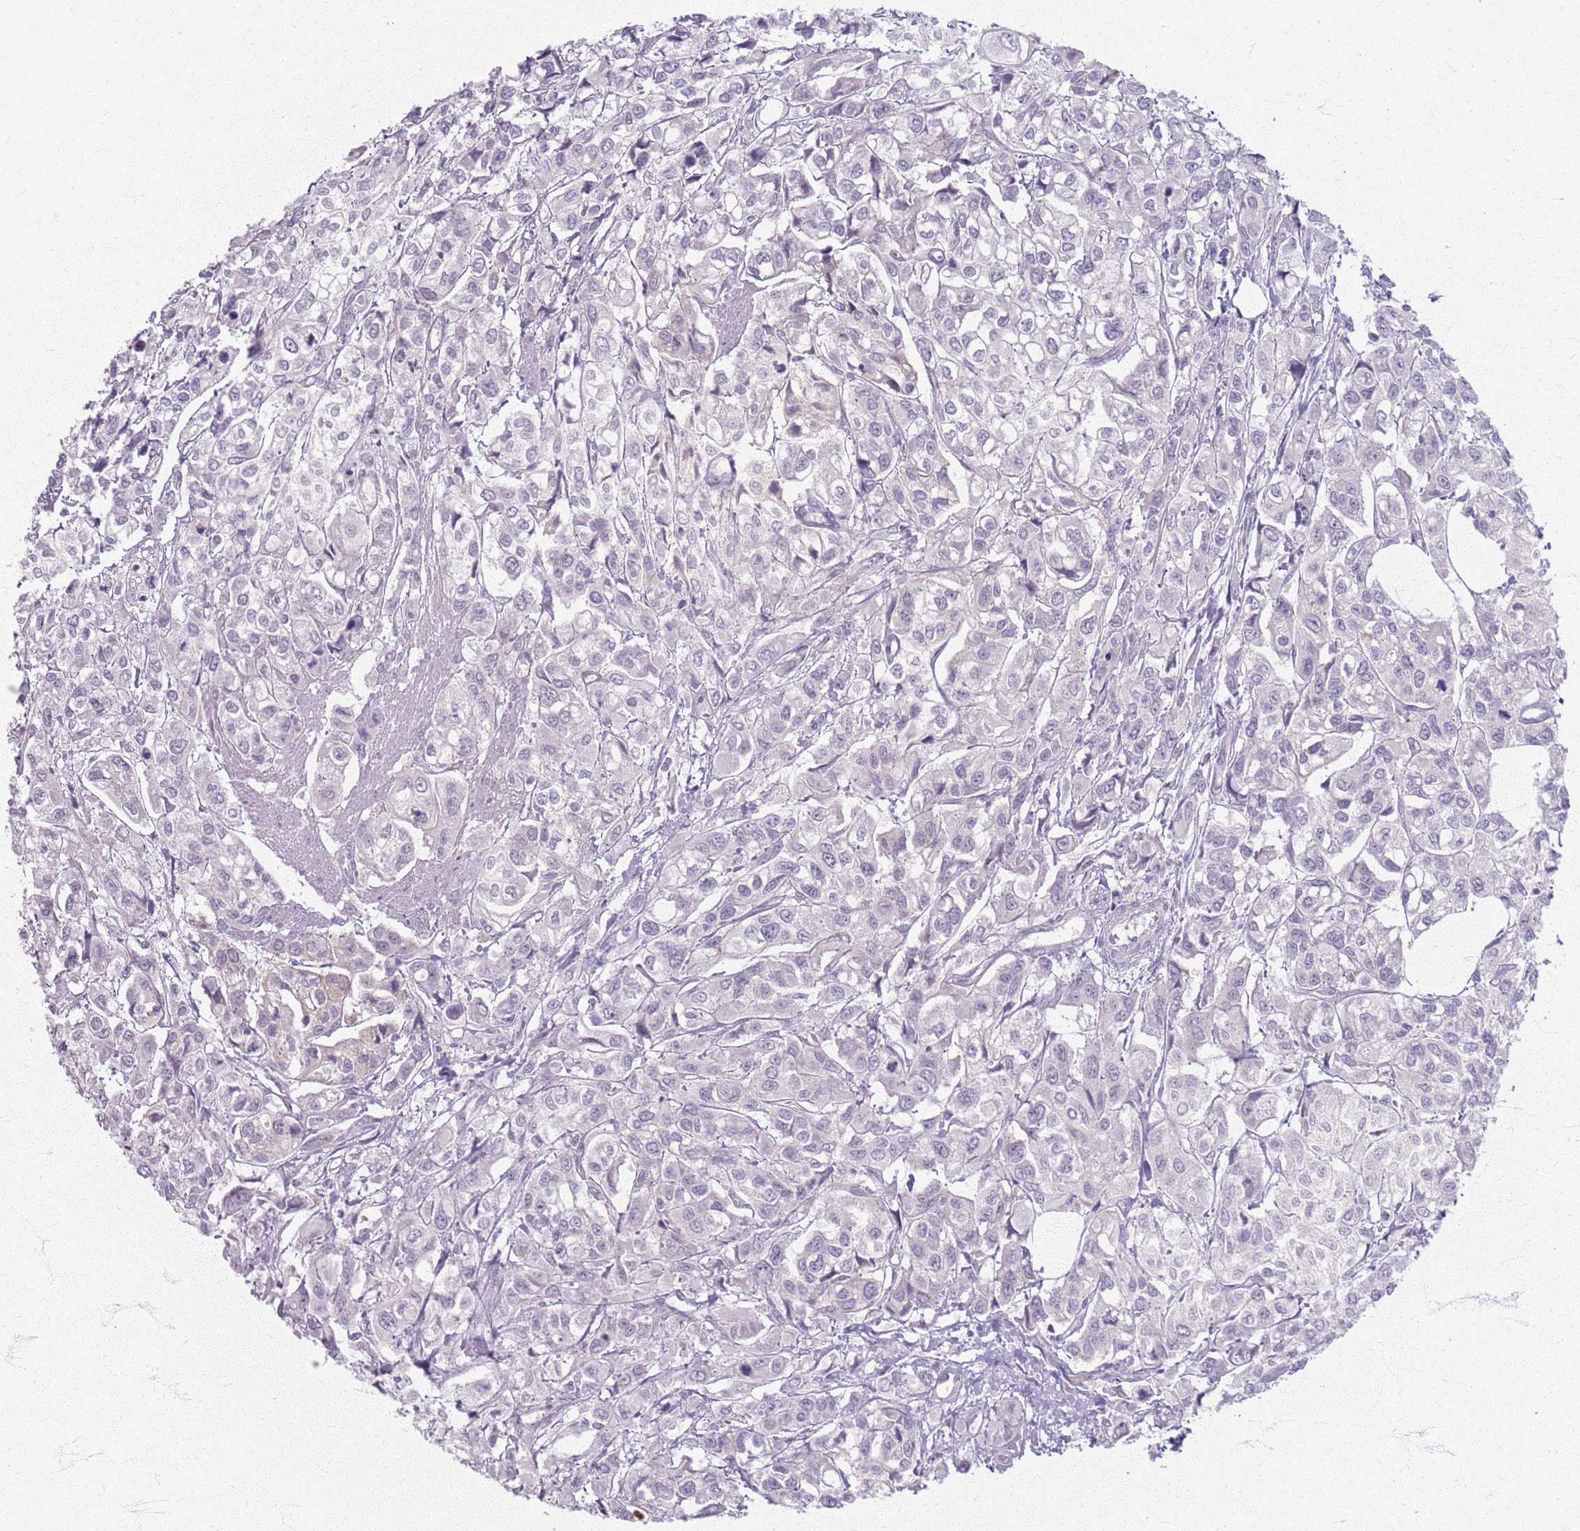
{"staining": {"intensity": "weak", "quantity": "<25%", "location": "cytoplasmic/membranous"}, "tissue": "urothelial cancer", "cell_type": "Tumor cells", "image_type": "cancer", "snomed": [{"axis": "morphology", "description": "Urothelial carcinoma, High grade"}, {"axis": "topography", "description": "Urinary bladder"}], "caption": "The histopathology image reveals no significant staining in tumor cells of high-grade urothelial carcinoma.", "gene": "CRIPT", "patient": {"sex": "male", "age": 67}}